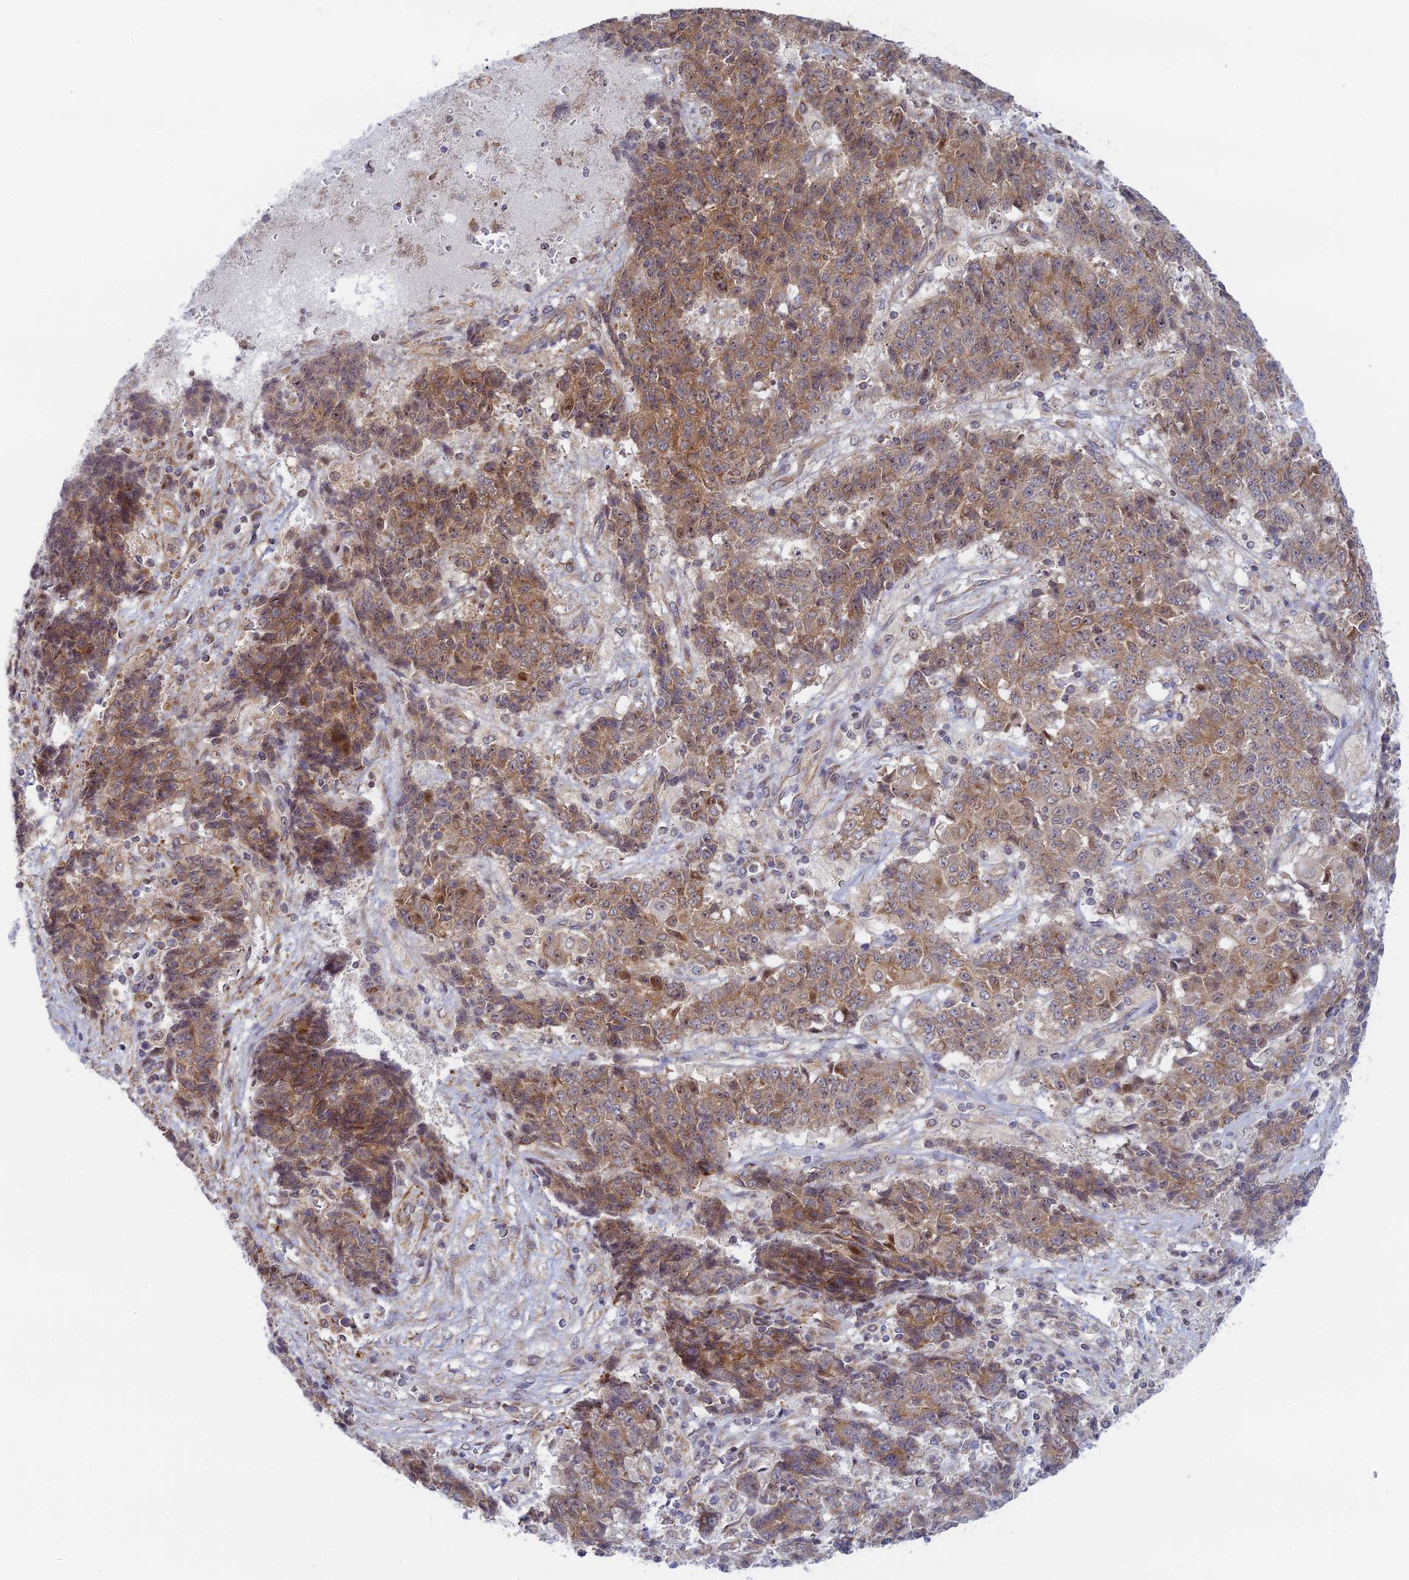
{"staining": {"intensity": "moderate", "quantity": ">75%", "location": "cytoplasmic/membranous"}, "tissue": "ovarian cancer", "cell_type": "Tumor cells", "image_type": "cancer", "snomed": [{"axis": "morphology", "description": "Carcinoma, endometroid"}, {"axis": "topography", "description": "Ovary"}], "caption": "Protein expression by immunohistochemistry reveals moderate cytoplasmic/membranous staining in approximately >75% of tumor cells in ovarian endometroid carcinoma.", "gene": "HOOK2", "patient": {"sex": "female", "age": 42}}